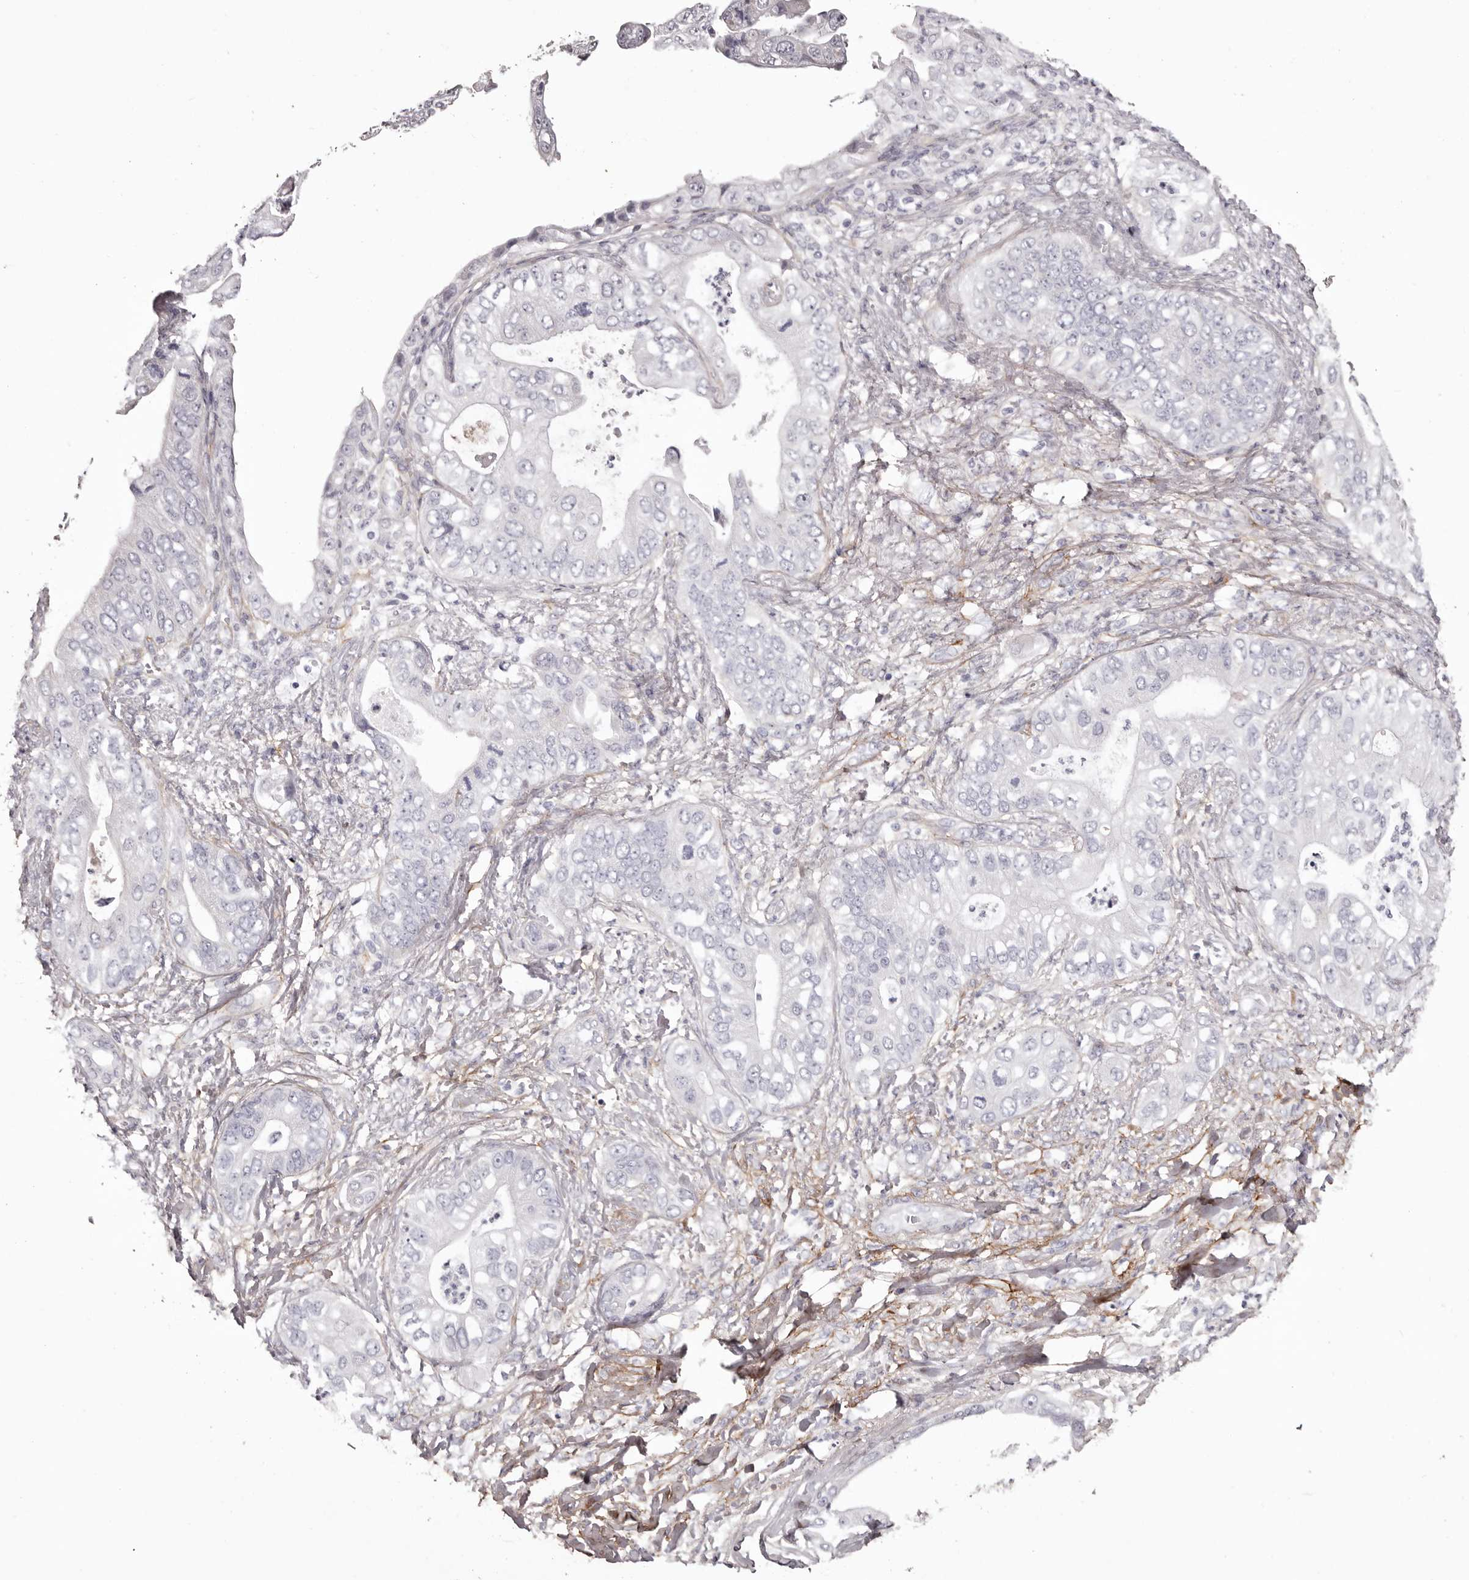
{"staining": {"intensity": "negative", "quantity": "none", "location": "none"}, "tissue": "pancreatic cancer", "cell_type": "Tumor cells", "image_type": "cancer", "snomed": [{"axis": "morphology", "description": "Adenocarcinoma, NOS"}, {"axis": "topography", "description": "Pancreas"}], "caption": "There is no significant staining in tumor cells of adenocarcinoma (pancreatic).", "gene": "COL6A1", "patient": {"sex": "female", "age": 78}}